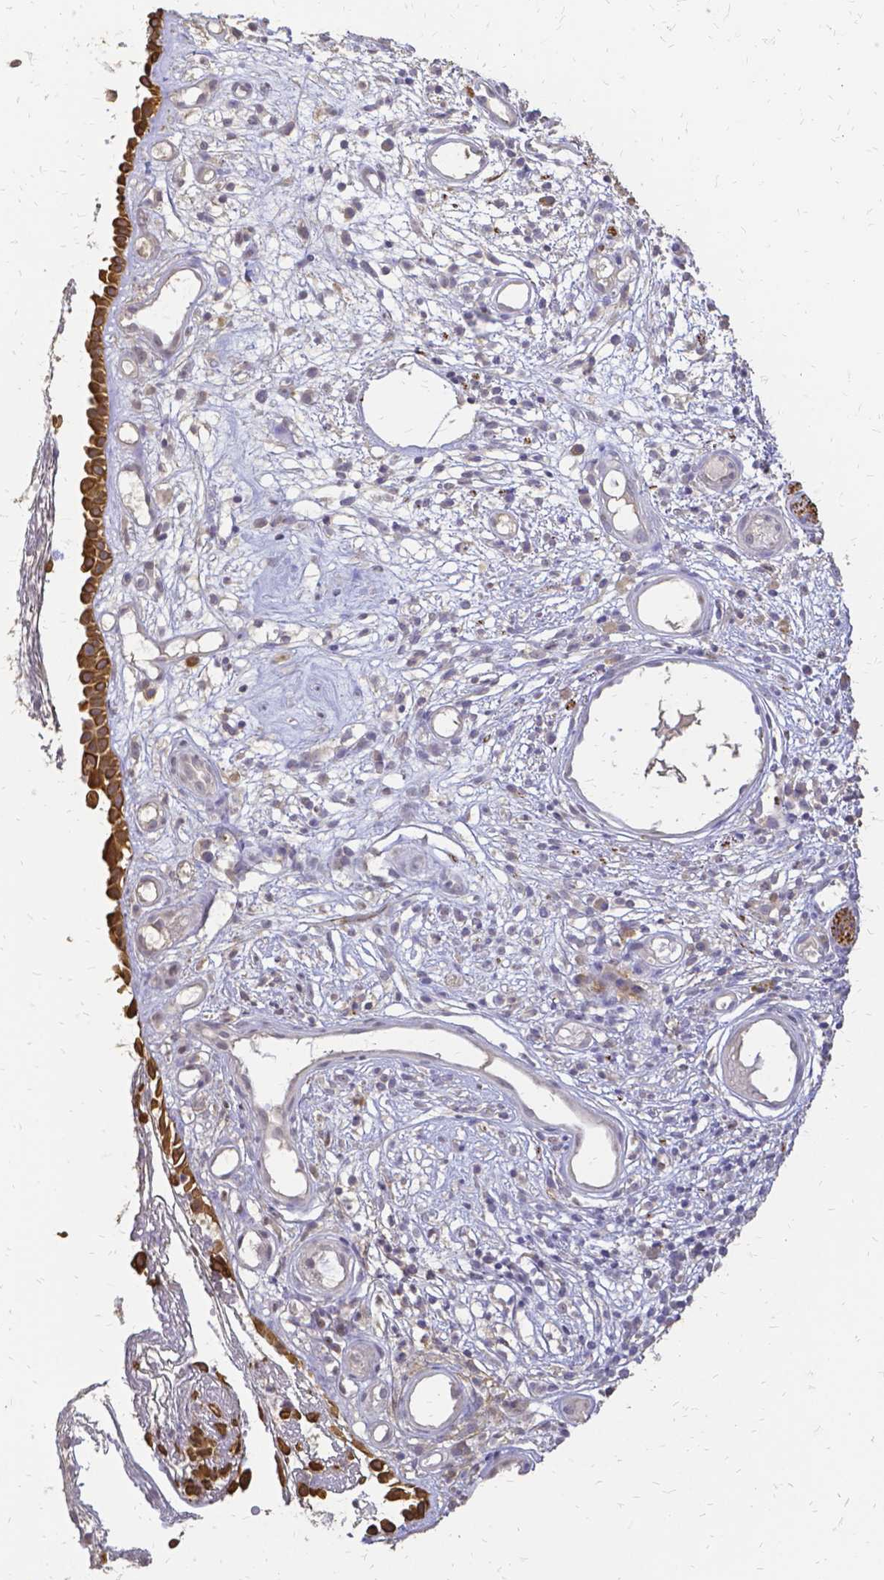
{"staining": {"intensity": "strong", "quantity": ">75%", "location": "cytoplasmic/membranous"}, "tissue": "nasopharynx", "cell_type": "Respiratory epithelial cells", "image_type": "normal", "snomed": [{"axis": "morphology", "description": "Normal tissue, NOS"}, {"axis": "morphology", "description": "Inflammation, NOS"}, {"axis": "topography", "description": "Nasopharynx"}], "caption": "Unremarkable nasopharynx reveals strong cytoplasmic/membranous positivity in about >75% of respiratory epithelial cells, visualized by immunohistochemistry.", "gene": "CIB1", "patient": {"sex": "male", "age": 54}}